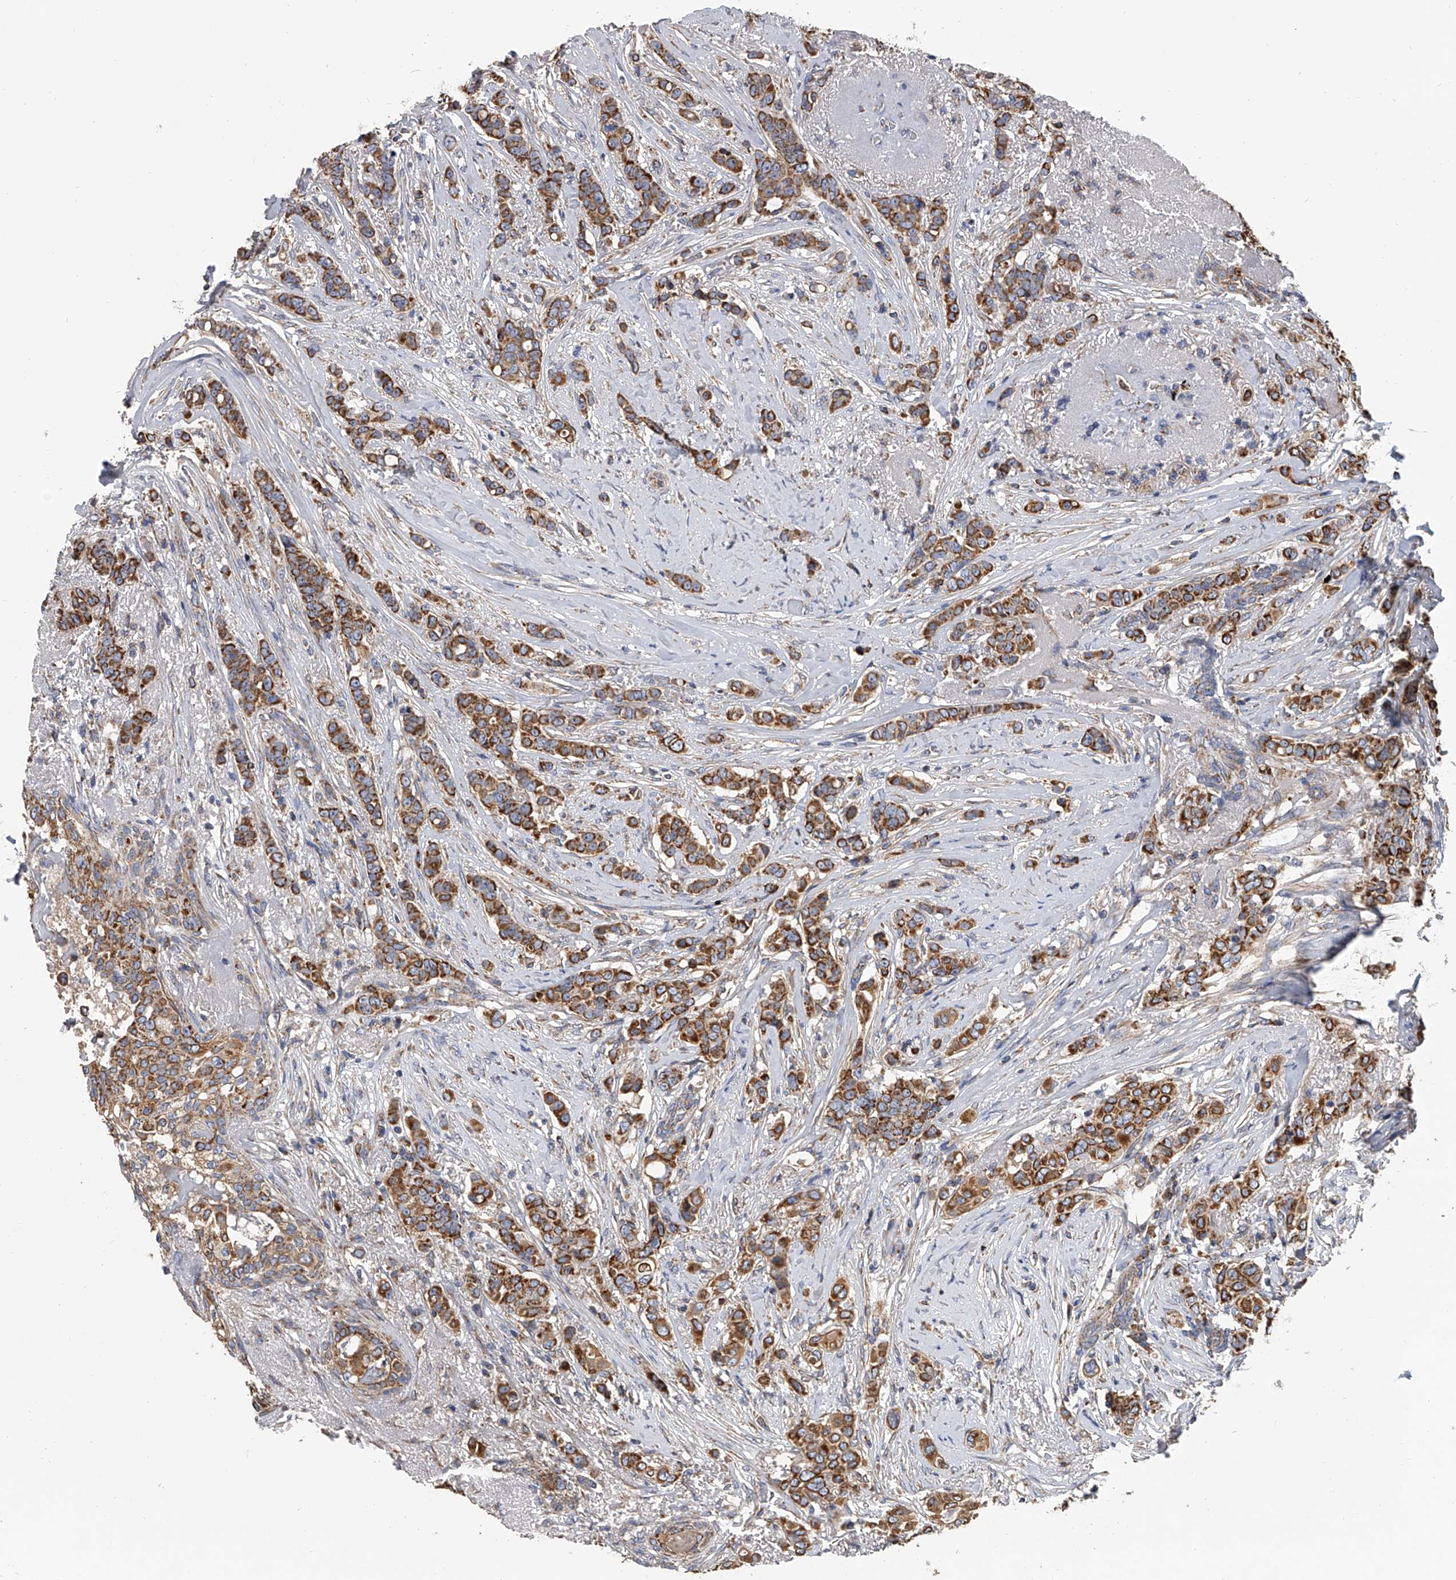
{"staining": {"intensity": "strong", "quantity": ">75%", "location": "cytoplasmic/membranous"}, "tissue": "breast cancer", "cell_type": "Tumor cells", "image_type": "cancer", "snomed": [{"axis": "morphology", "description": "Lobular carcinoma"}, {"axis": "topography", "description": "Breast"}], "caption": "High-magnification brightfield microscopy of breast cancer (lobular carcinoma) stained with DAB (3,3'-diaminobenzidine) (brown) and counterstained with hematoxylin (blue). tumor cells exhibit strong cytoplasmic/membranous staining is seen in approximately>75% of cells. (IHC, brightfield microscopy, high magnification).", "gene": "MRPL28", "patient": {"sex": "female", "age": 51}}